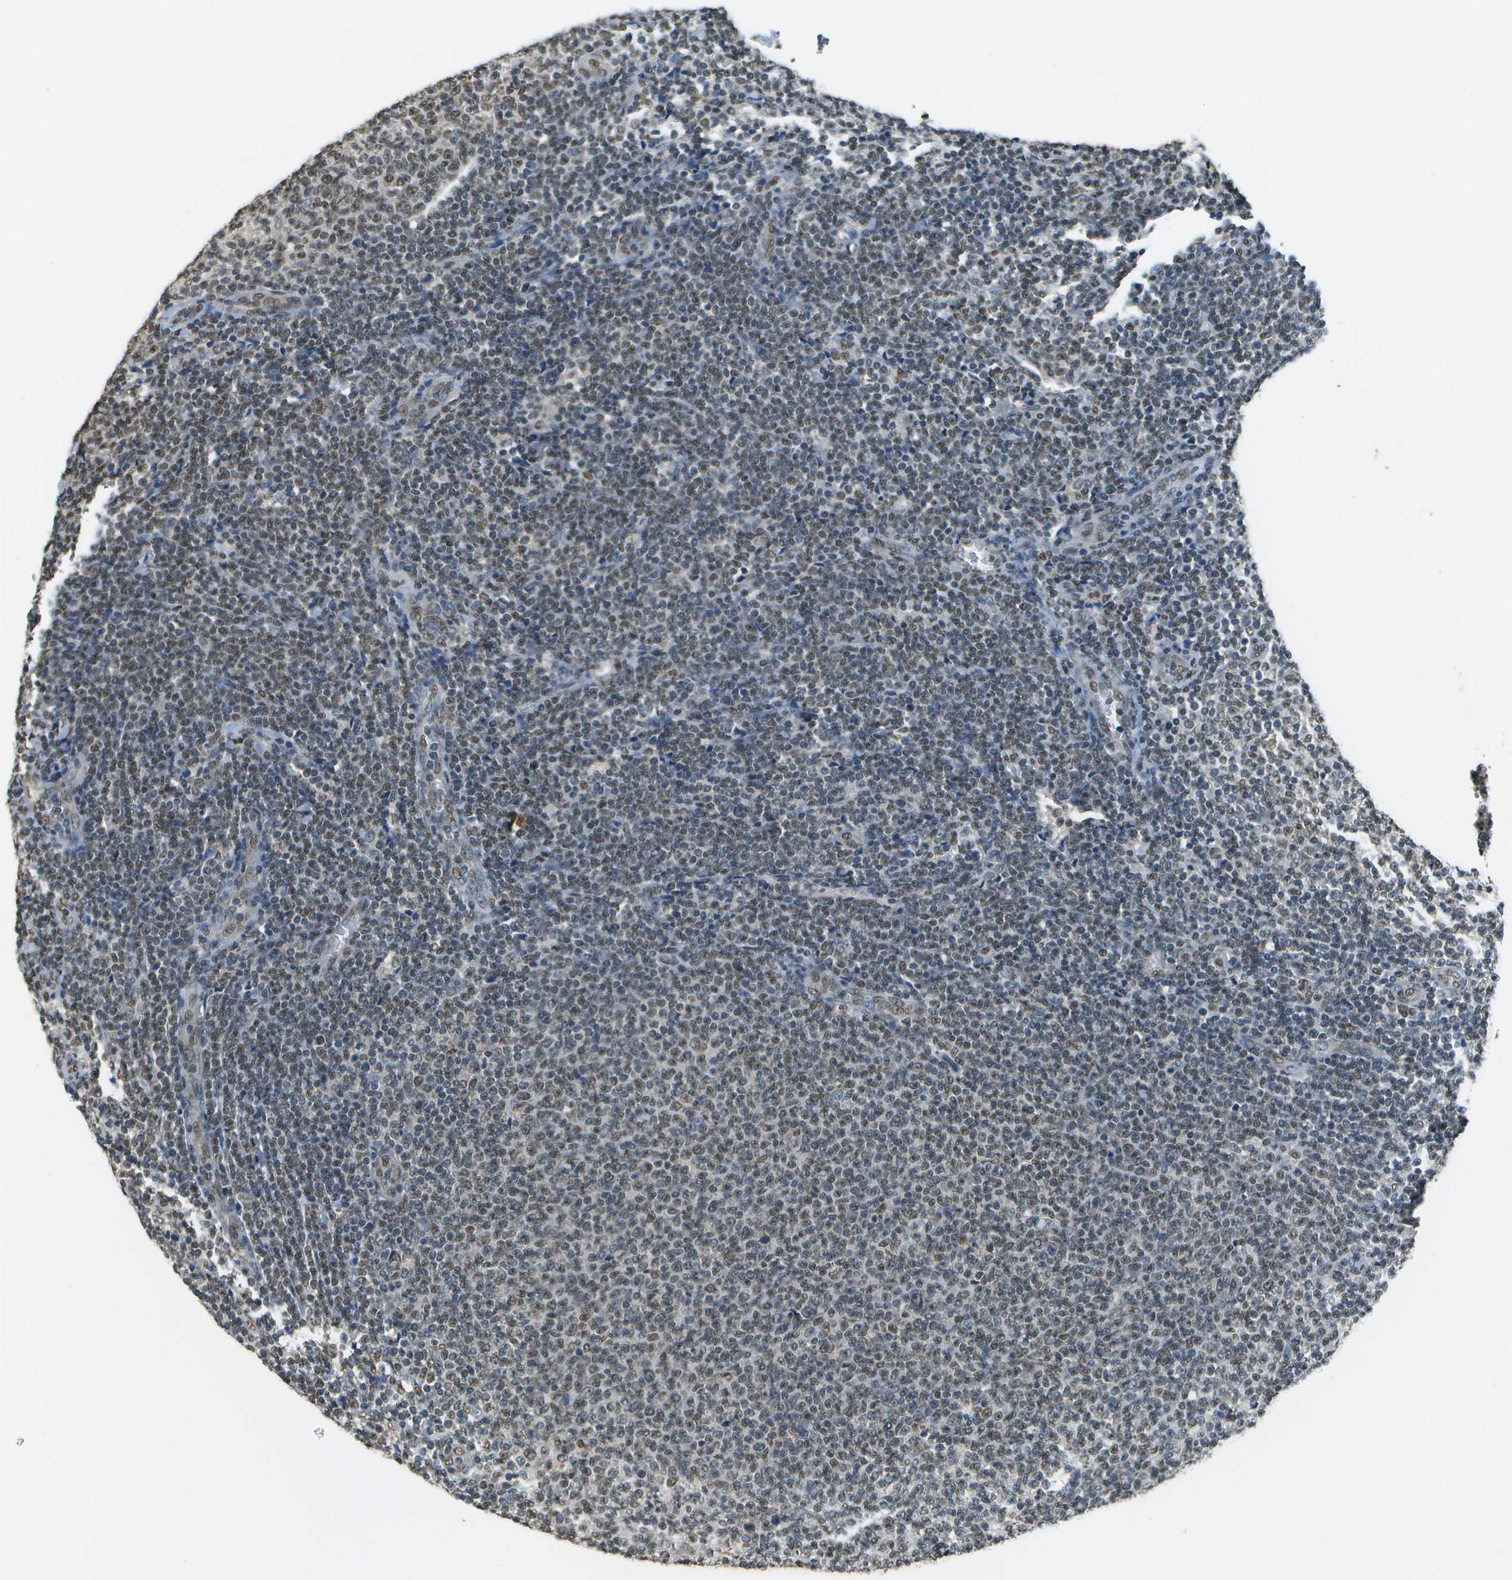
{"staining": {"intensity": "weak", "quantity": ">75%", "location": "nuclear"}, "tissue": "lymphoma", "cell_type": "Tumor cells", "image_type": "cancer", "snomed": [{"axis": "morphology", "description": "Malignant lymphoma, non-Hodgkin's type, Low grade"}, {"axis": "topography", "description": "Lymph node"}], "caption": "Malignant lymphoma, non-Hodgkin's type (low-grade) stained with immunohistochemistry exhibits weak nuclear expression in approximately >75% of tumor cells. (Stains: DAB in brown, nuclei in blue, Microscopy: brightfield microscopy at high magnification).", "gene": "ABL2", "patient": {"sex": "male", "age": 66}}